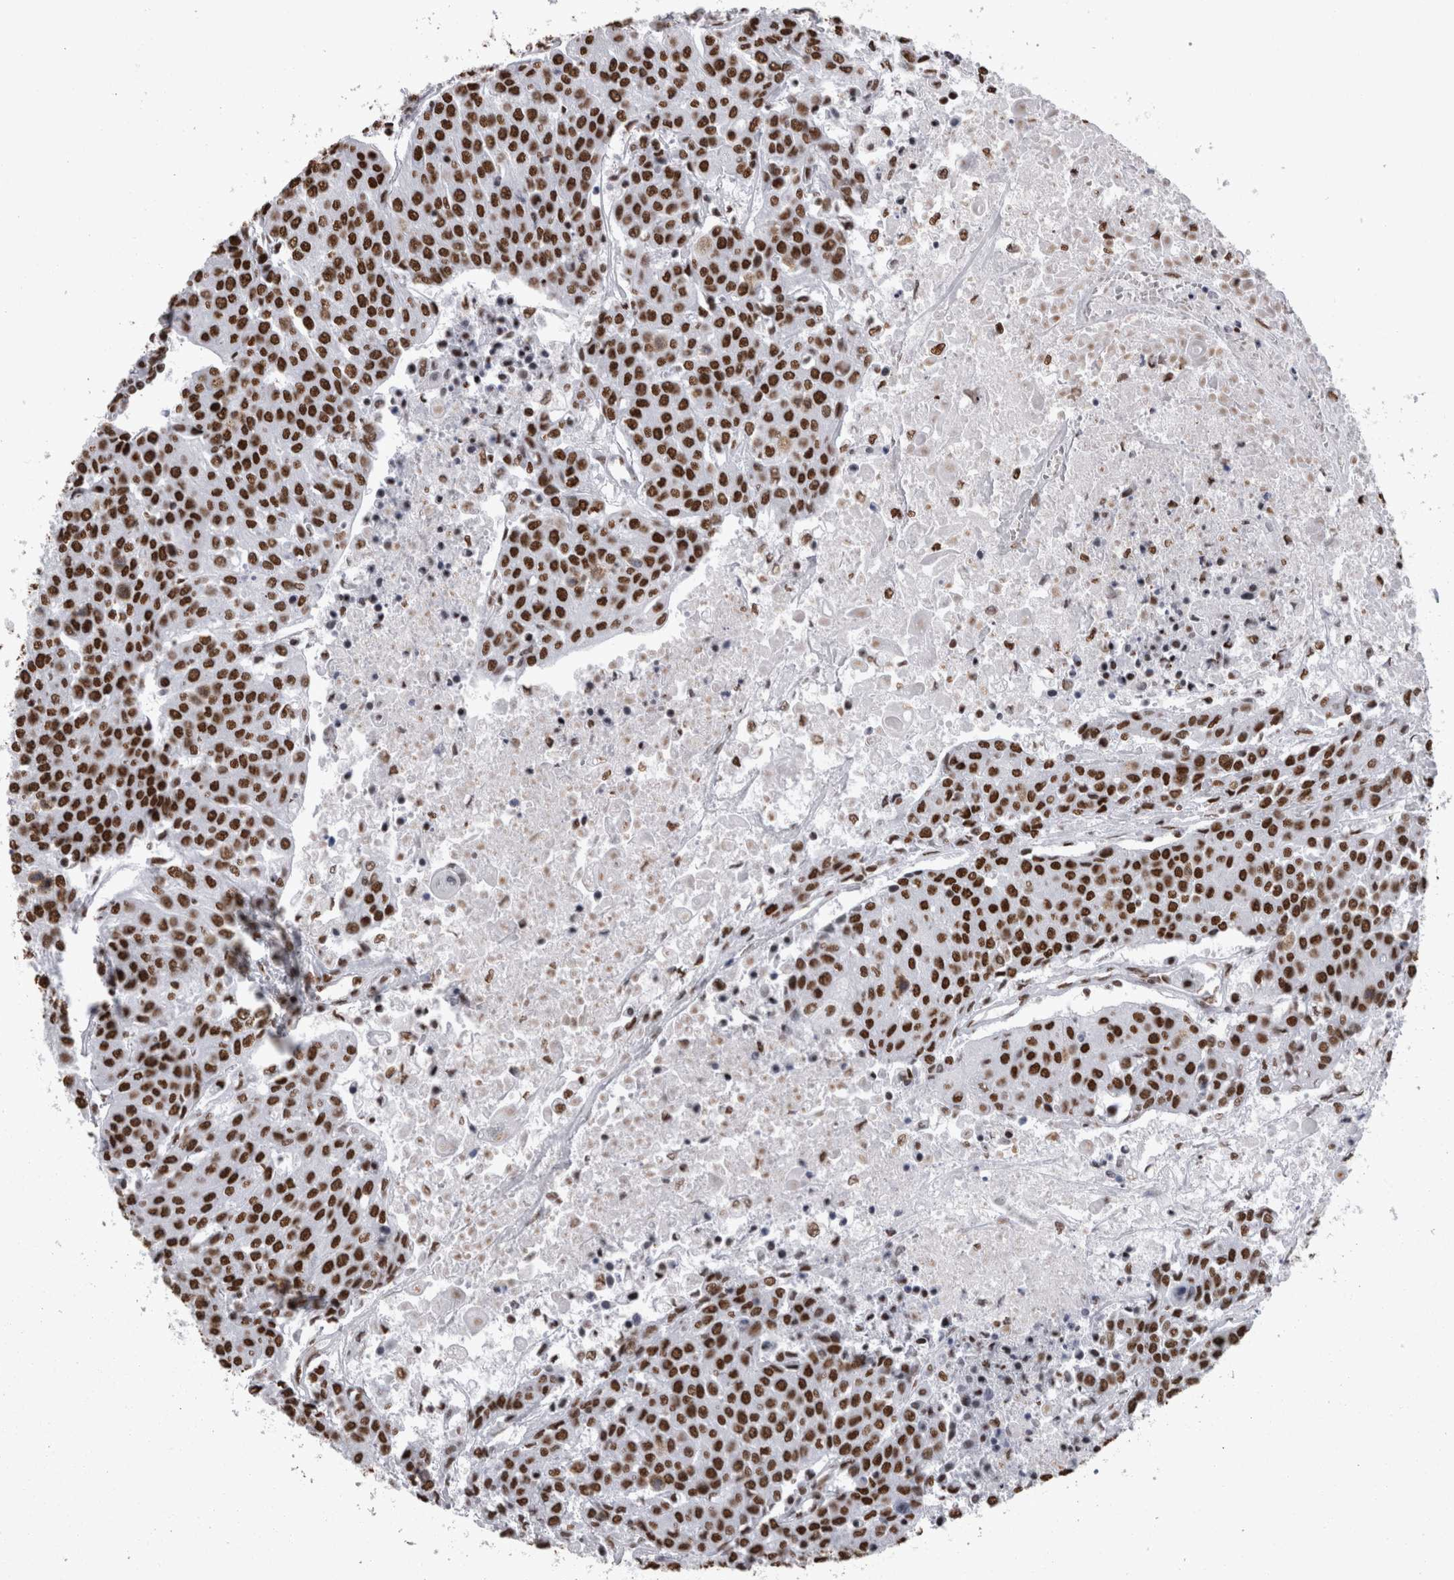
{"staining": {"intensity": "strong", "quantity": ">75%", "location": "nuclear"}, "tissue": "urothelial cancer", "cell_type": "Tumor cells", "image_type": "cancer", "snomed": [{"axis": "morphology", "description": "Urothelial carcinoma, High grade"}, {"axis": "topography", "description": "Urinary bladder"}], "caption": "Immunohistochemistry (IHC) of high-grade urothelial carcinoma reveals high levels of strong nuclear staining in approximately >75% of tumor cells.", "gene": "HNRNPM", "patient": {"sex": "female", "age": 85}}